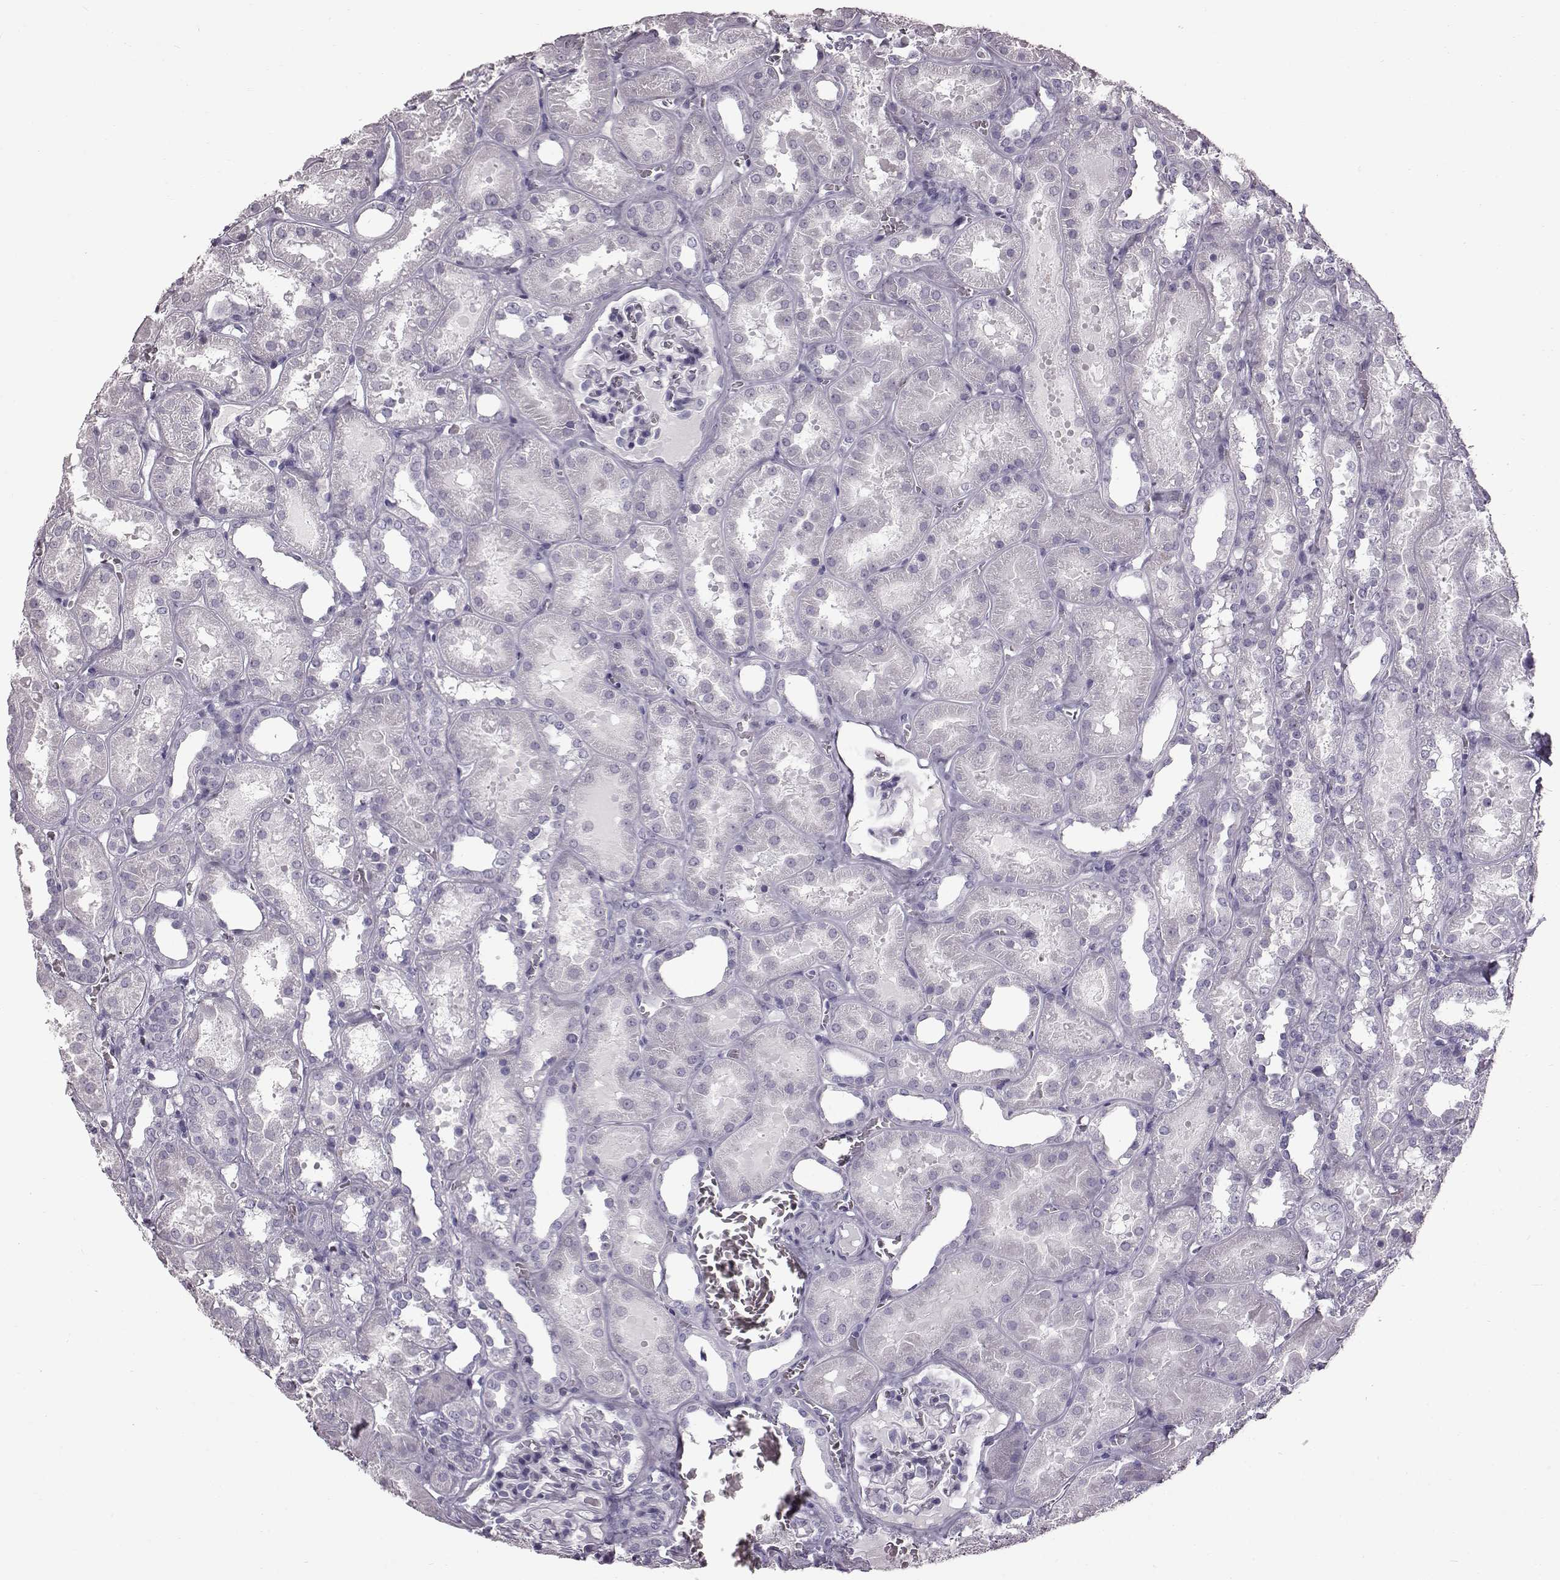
{"staining": {"intensity": "negative", "quantity": "none", "location": "none"}, "tissue": "kidney", "cell_type": "Cells in glomeruli", "image_type": "normal", "snomed": [{"axis": "morphology", "description": "Normal tissue, NOS"}, {"axis": "topography", "description": "Kidney"}], "caption": "This is a image of immunohistochemistry (IHC) staining of unremarkable kidney, which shows no staining in cells in glomeruli.", "gene": "TCHHL1", "patient": {"sex": "female", "age": 41}}